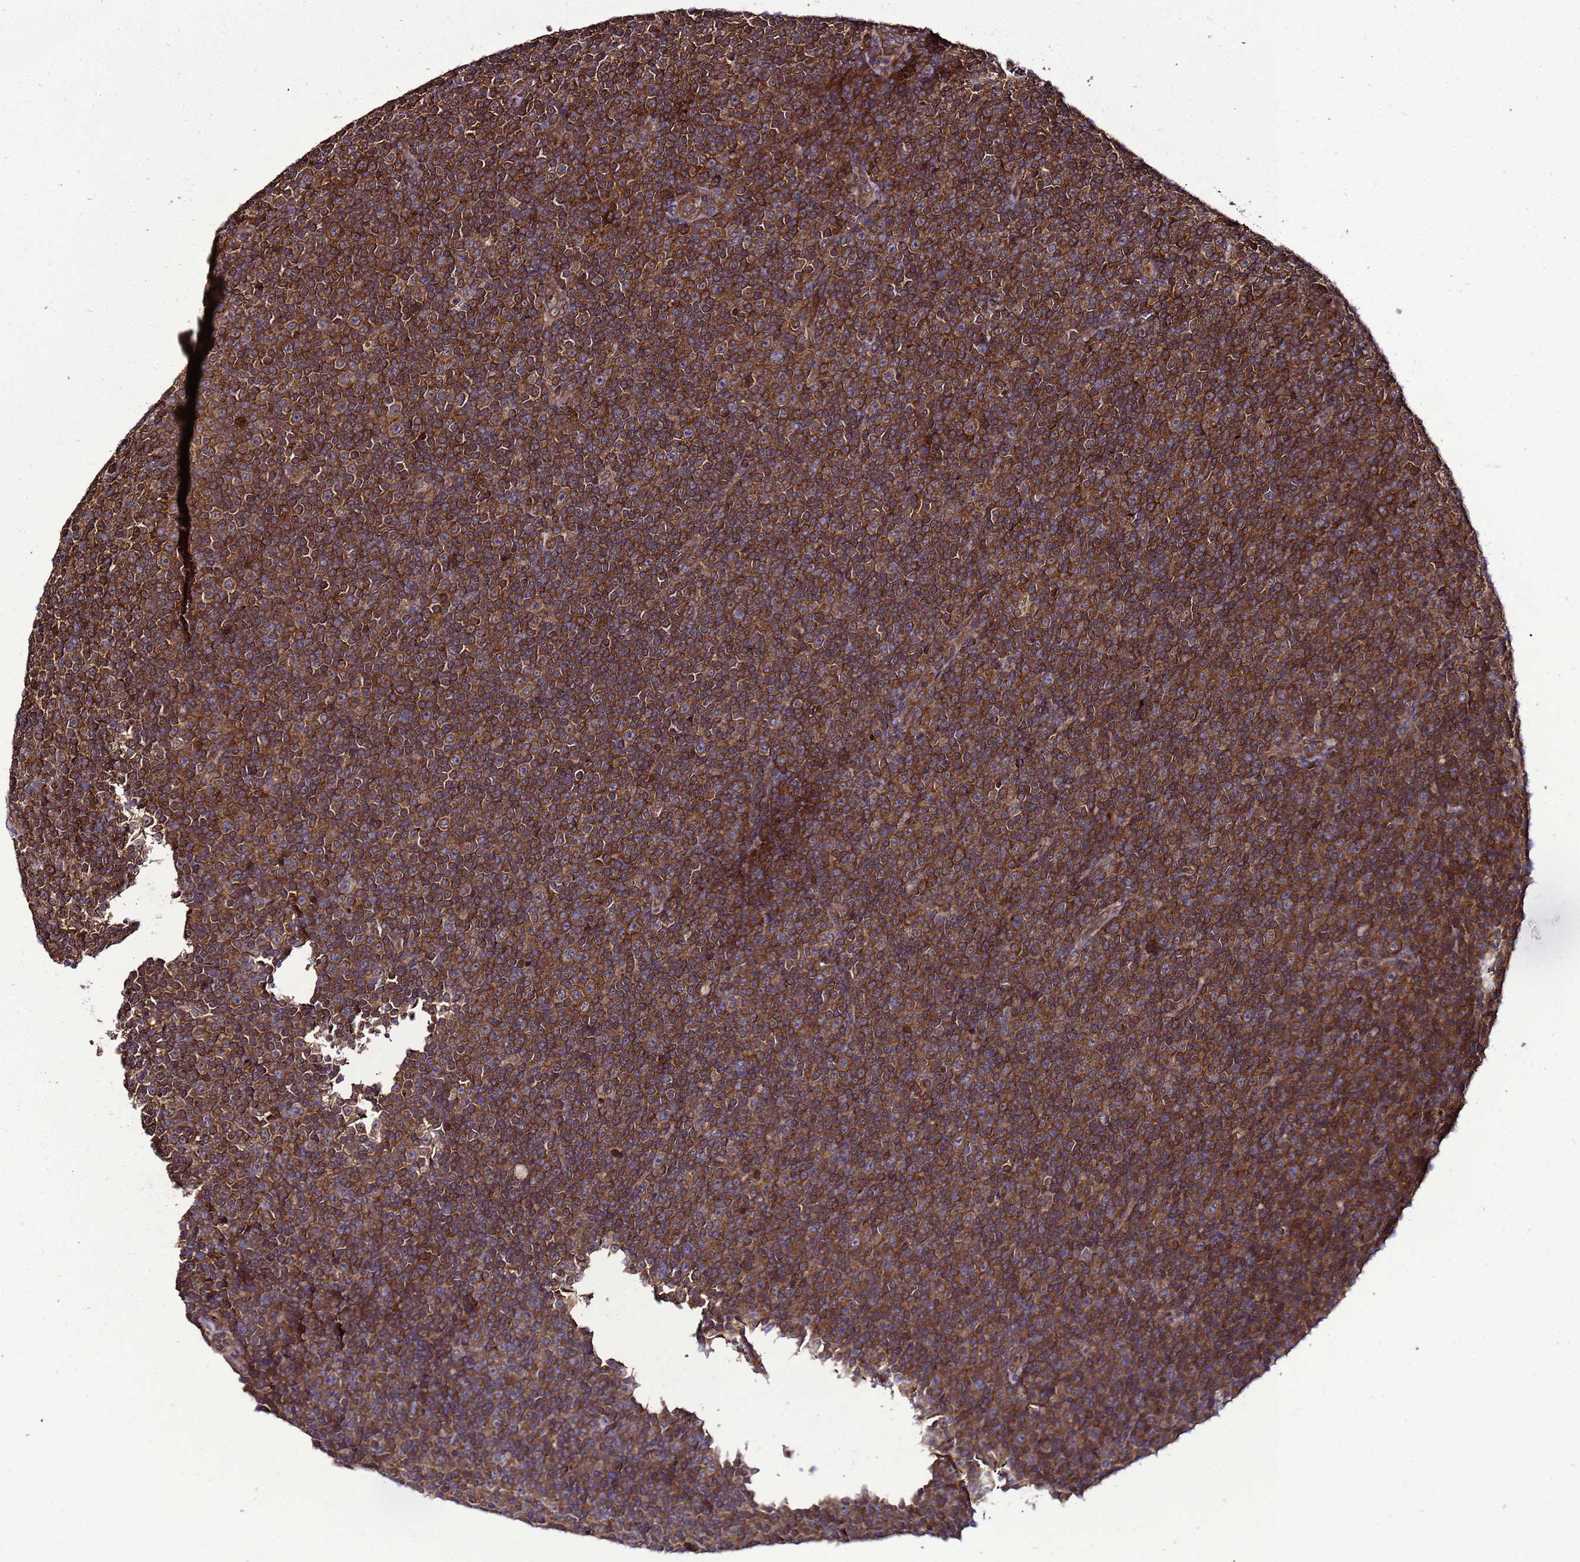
{"staining": {"intensity": "strong", "quantity": ">75%", "location": "cytoplasmic/membranous"}, "tissue": "lymphoma", "cell_type": "Tumor cells", "image_type": "cancer", "snomed": [{"axis": "morphology", "description": "Malignant lymphoma, non-Hodgkin's type, Low grade"}, {"axis": "topography", "description": "Lymph node"}], "caption": "Lymphoma stained with immunohistochemistry reveals strong cytoplasmic/membranous staining in about >75% of tumor cells. The staining is performed using DAB (3,3'-diaminobenzidine) brown chromogen to label protein expression. The nuclei are counter-stained blue using hematoxylin.", "gene": "TRABD", "patient": {"sex": "female", "age": 67}}